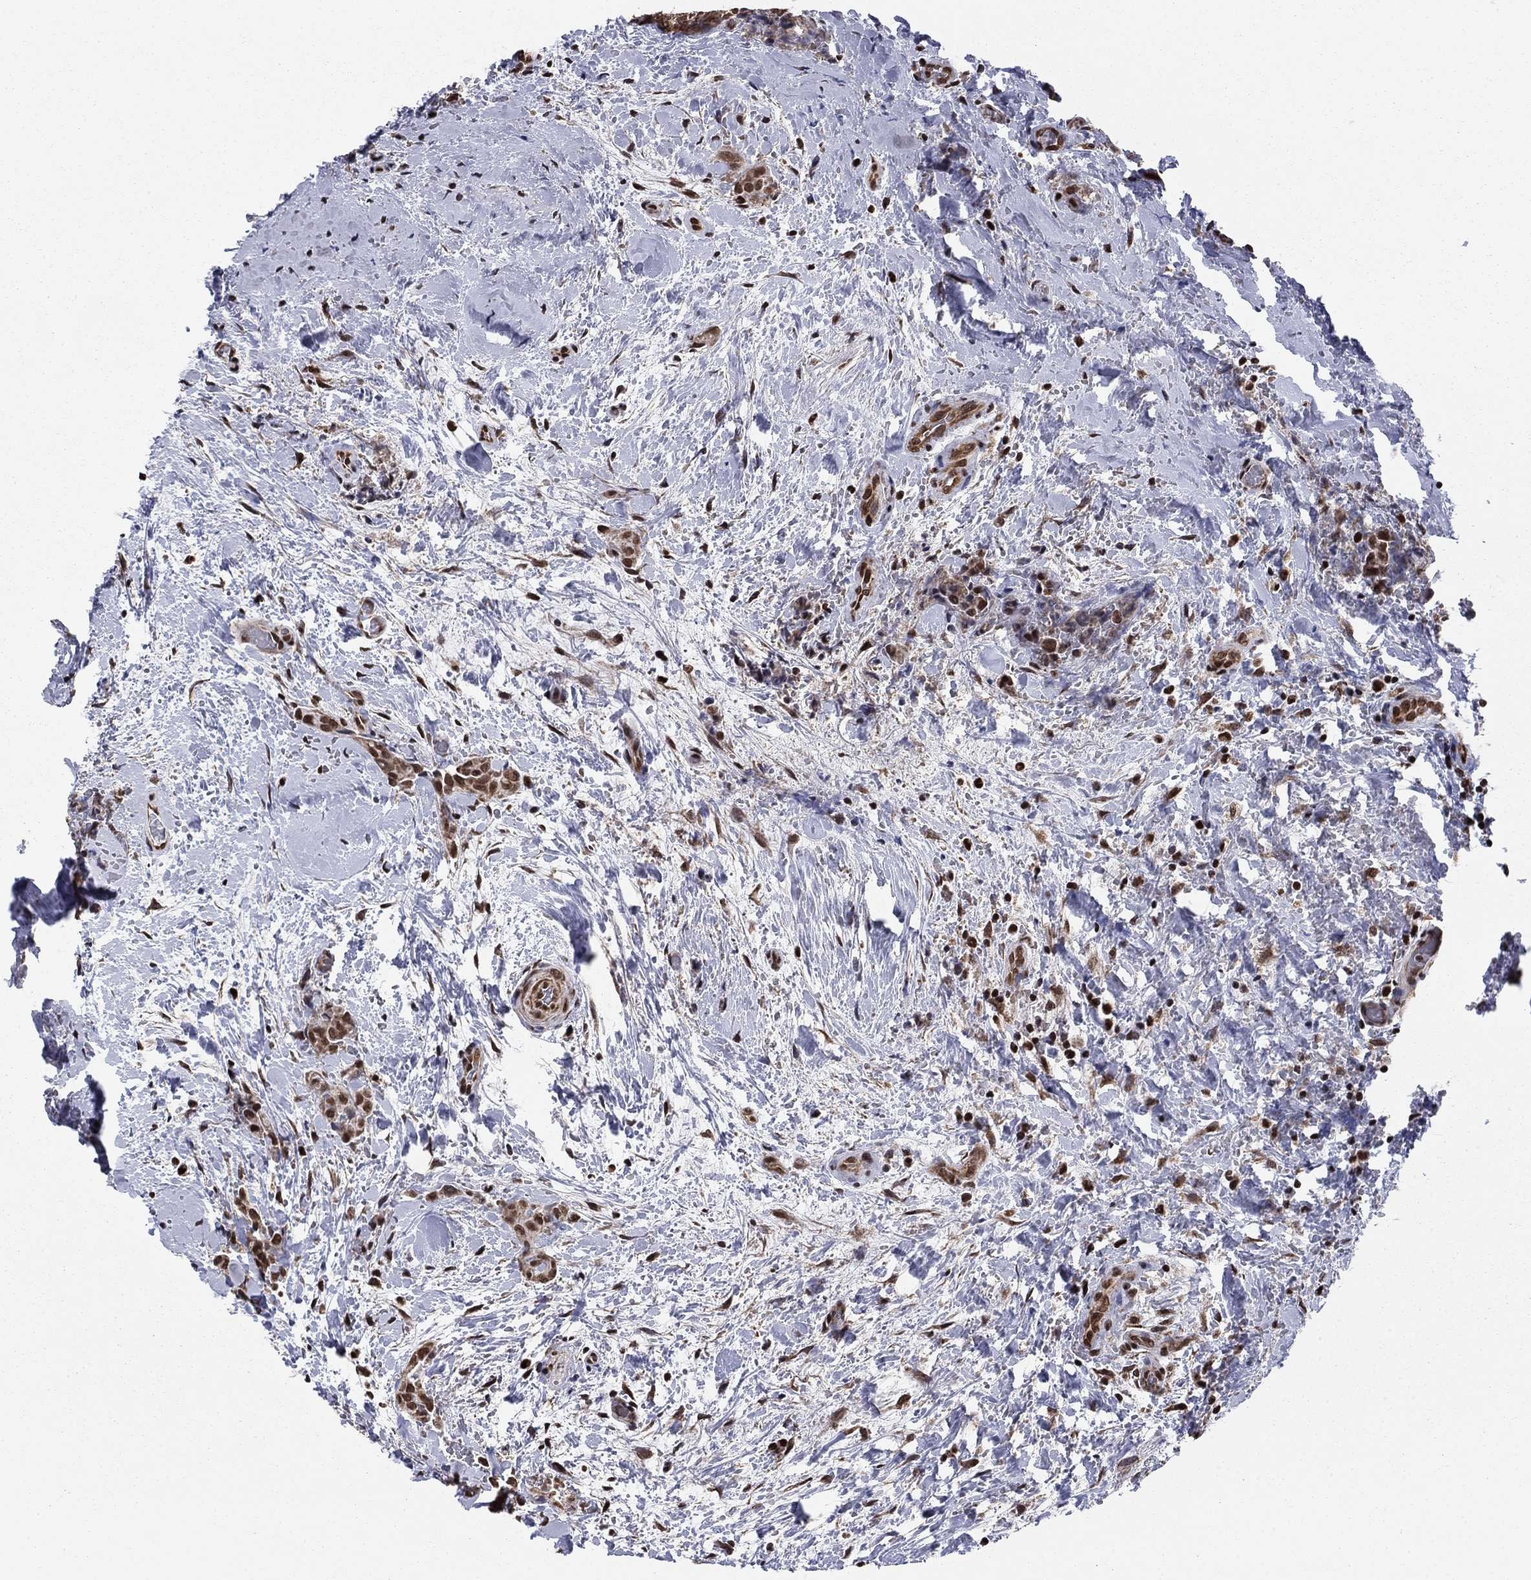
{"staining": {"intensity": "moderate", "quantity": ">75%", "location": "cytoplasmic/membranous,nuclear"}, "tissue": "thyroid cancer", "cell_type": "Tumor cells", "image_type": "cancer", "snomed": [{"axis": "morphology", "description": "Papillary adenocarcinoma, NOS"}, {"axis": "topography", "description": "Thyroid gland"}], "caption": "Tumor cells show medium levels of moderate cytoplasmic/membranous and nuclear positivity in approximately >75% of cells in human thyroid cancer (papillary adenocarcinoma).", "gene": "N4BP2", "patient": {"sex": "male", "age": 61}}